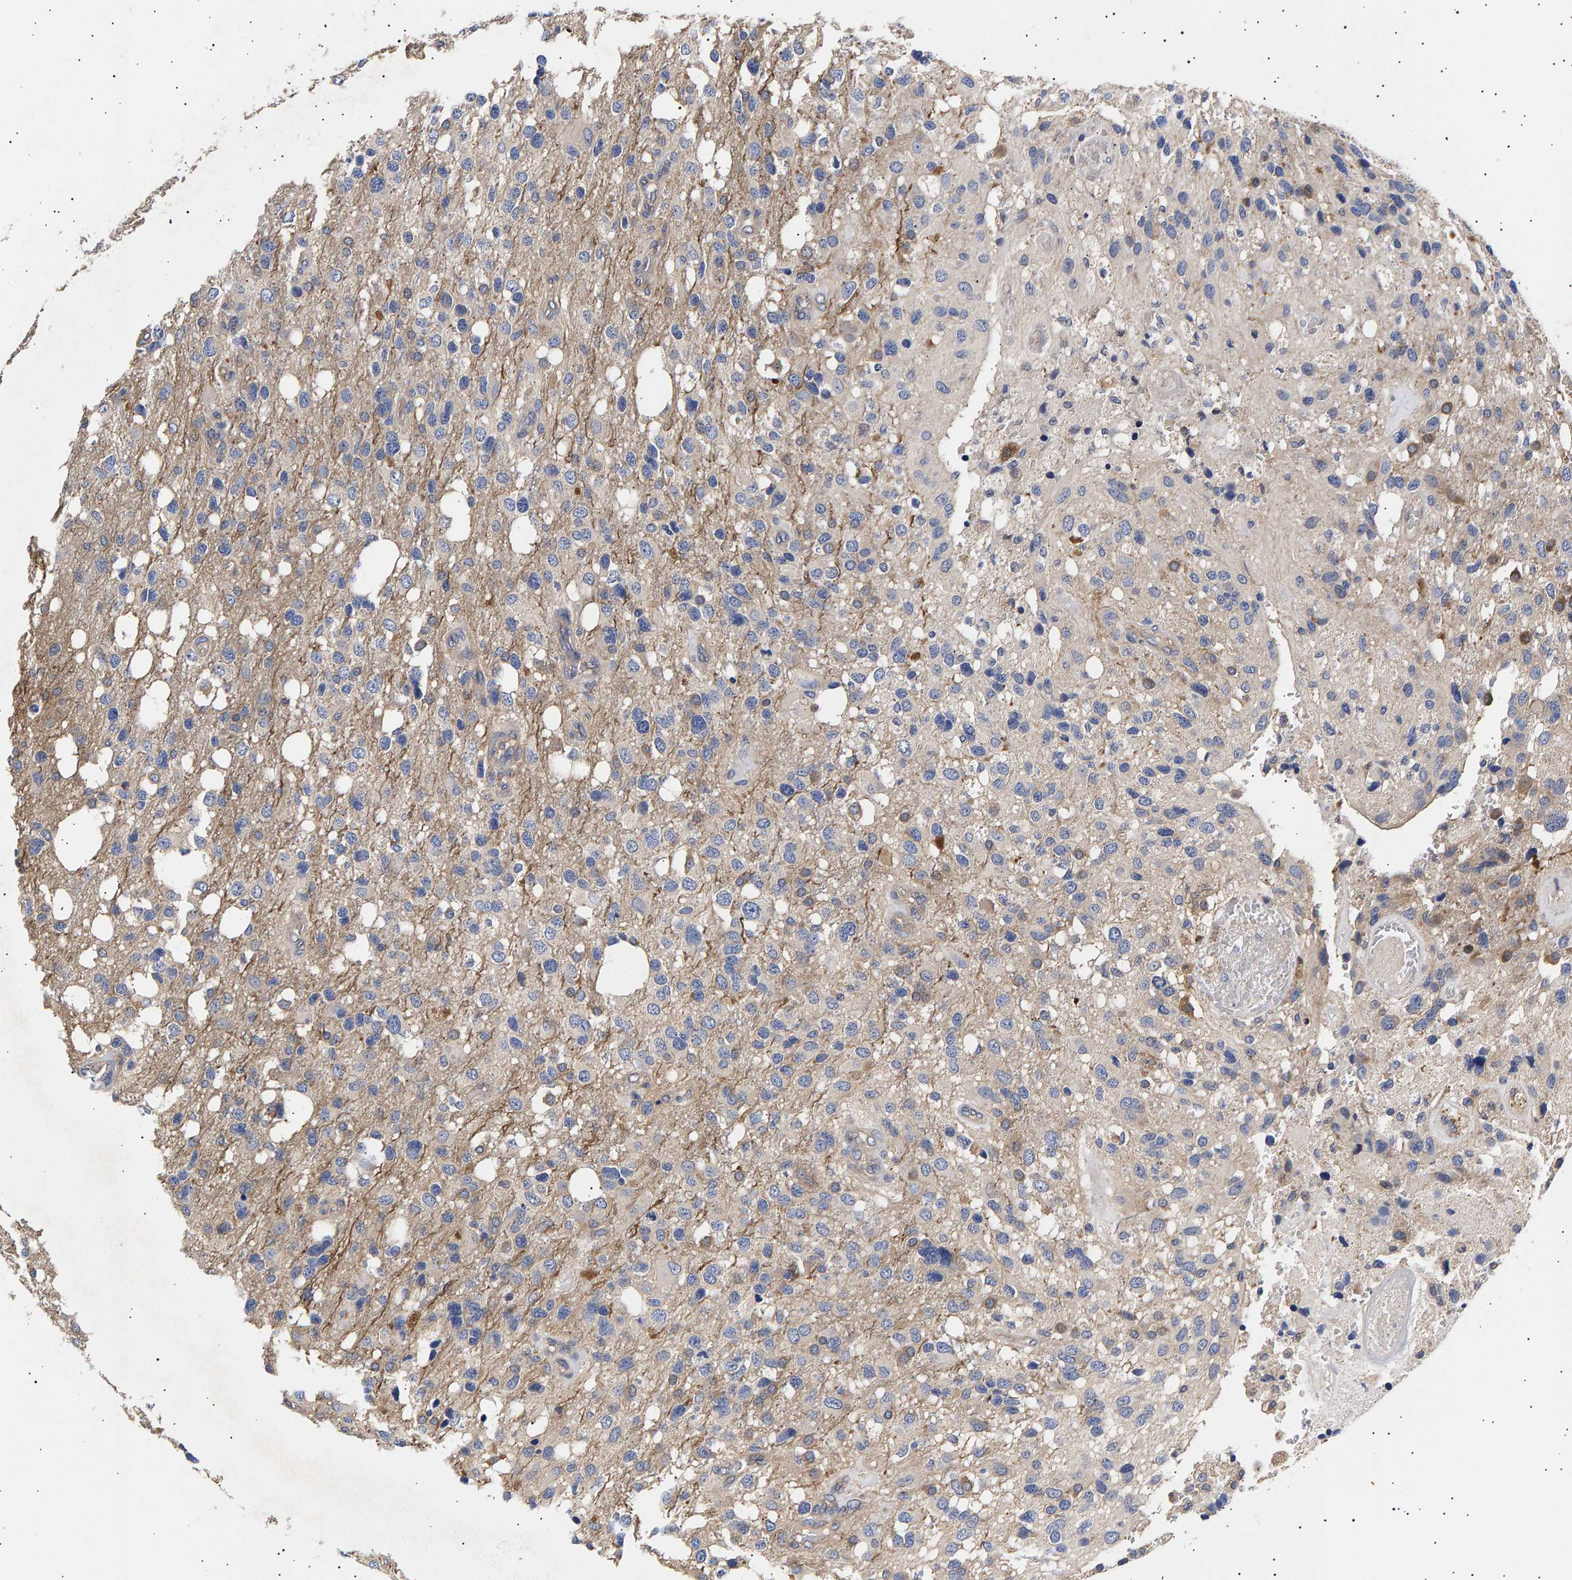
{"staining": {"intensity": "negative", "quantity": "none", "location": "none"}, "tissue": "glioma", "cell_type": "Tumor cells", "image_type": "cancer", "snomed": [{"axis": "morphology", "description": "Glioma, malignant, High grade"}, {"axis": "topography", "description": "Brain"}], "caption": "High power microscopy image of an IHC micrograph of glioma, revealing no significant positivity in tumor cells.", "gene": "ANKRD40", "patient": {"sex": "female", "age": 58}}